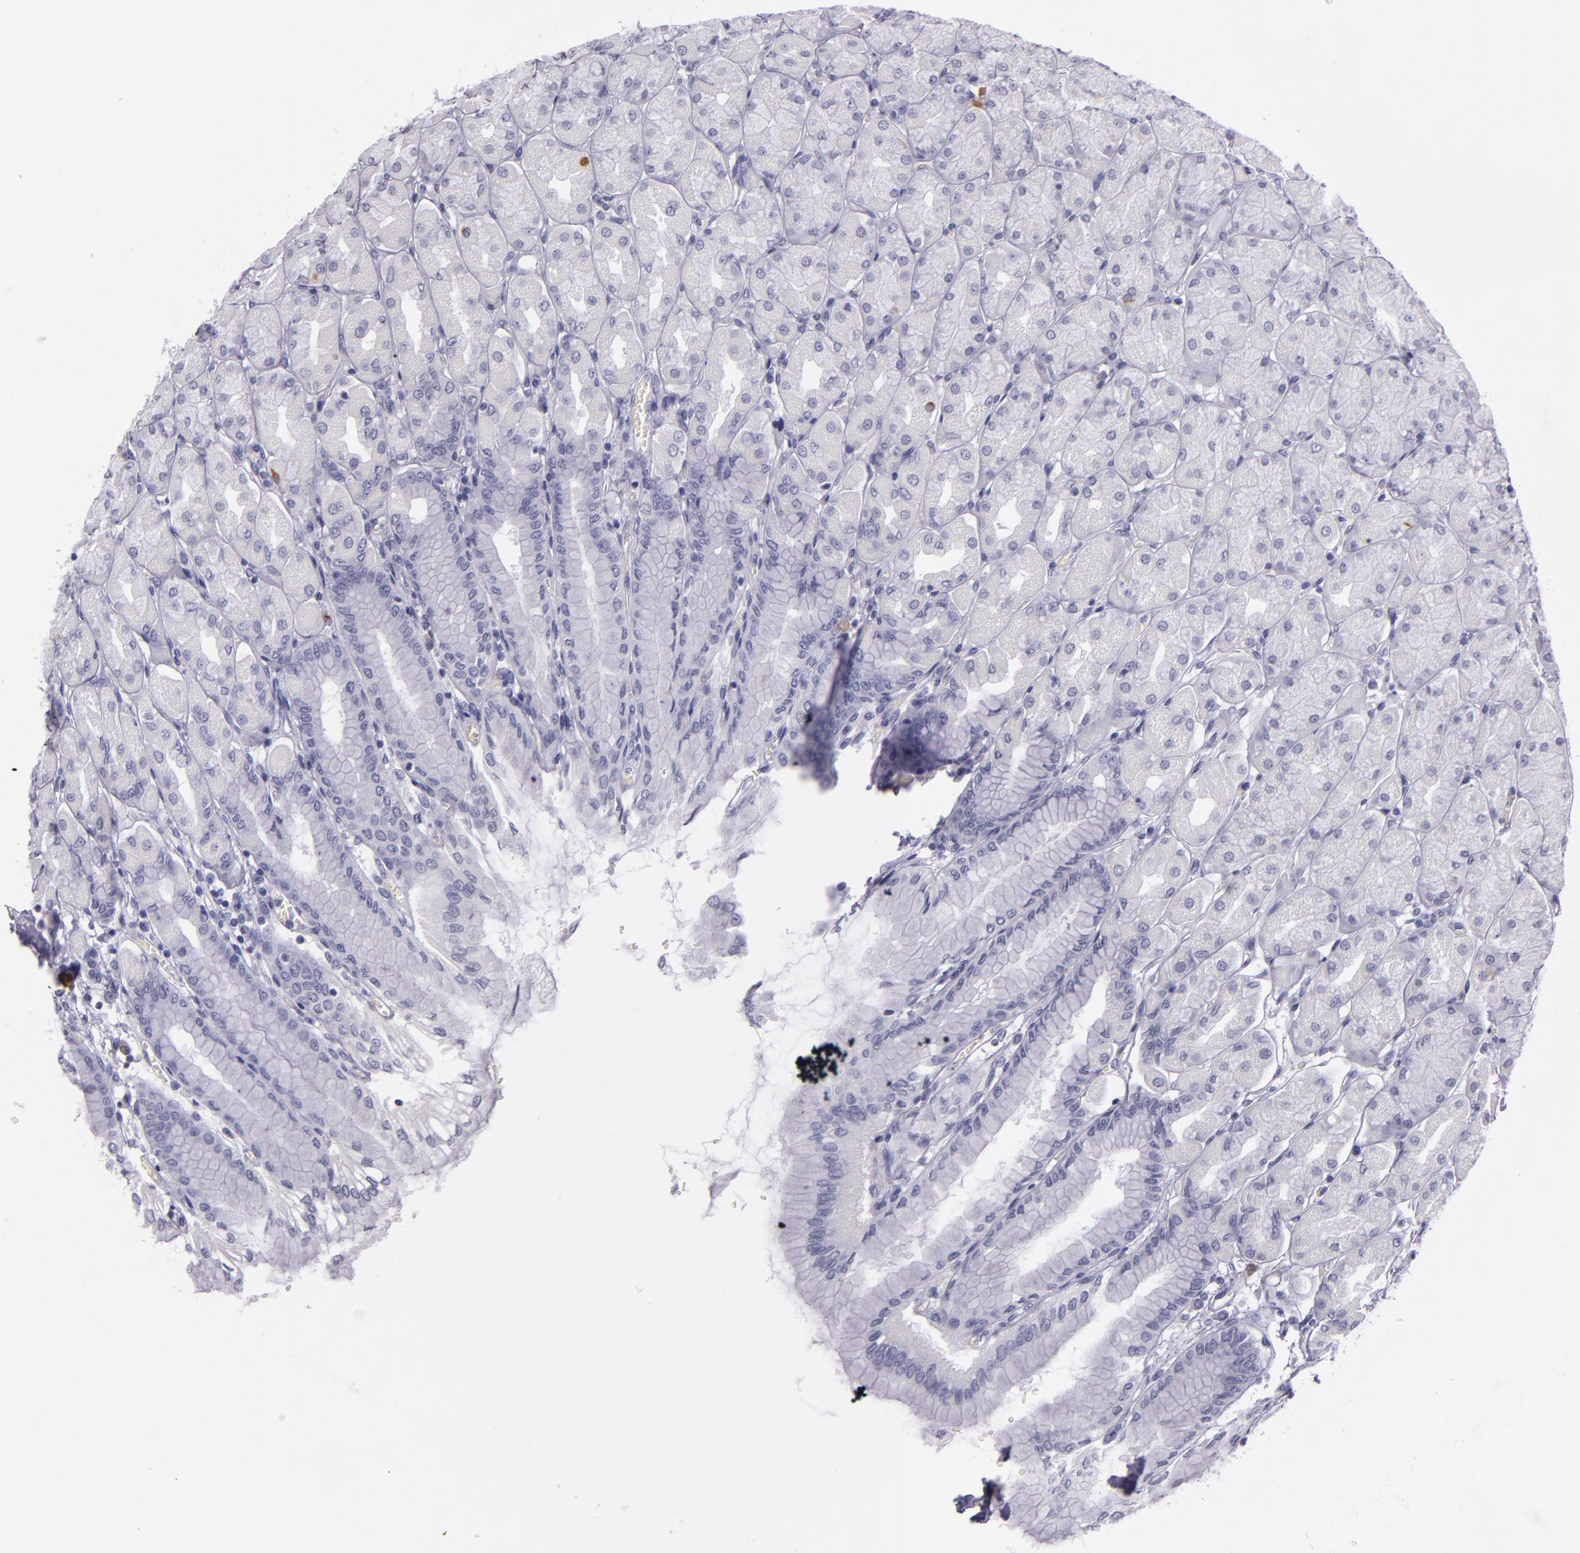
{"staining": {"intensity": "negative", "quantity": "none", "location": "none"}, "tissue": "stomach", "cell_type": "Glandular cells", "image_type": "normal", "snomed": [{"axis": "morphology", "description": "Normal tissue, NOS"}, {"axis": "topography", "description": "Stomach, upper"}], "caption": "Immunohistochemistry (IHC) histopathology image of normal human stomach stained for a protein (brown), which displays no expression in glandular cells.", "gene": "INA", "patient": {"sex": "female", "age": 56}}